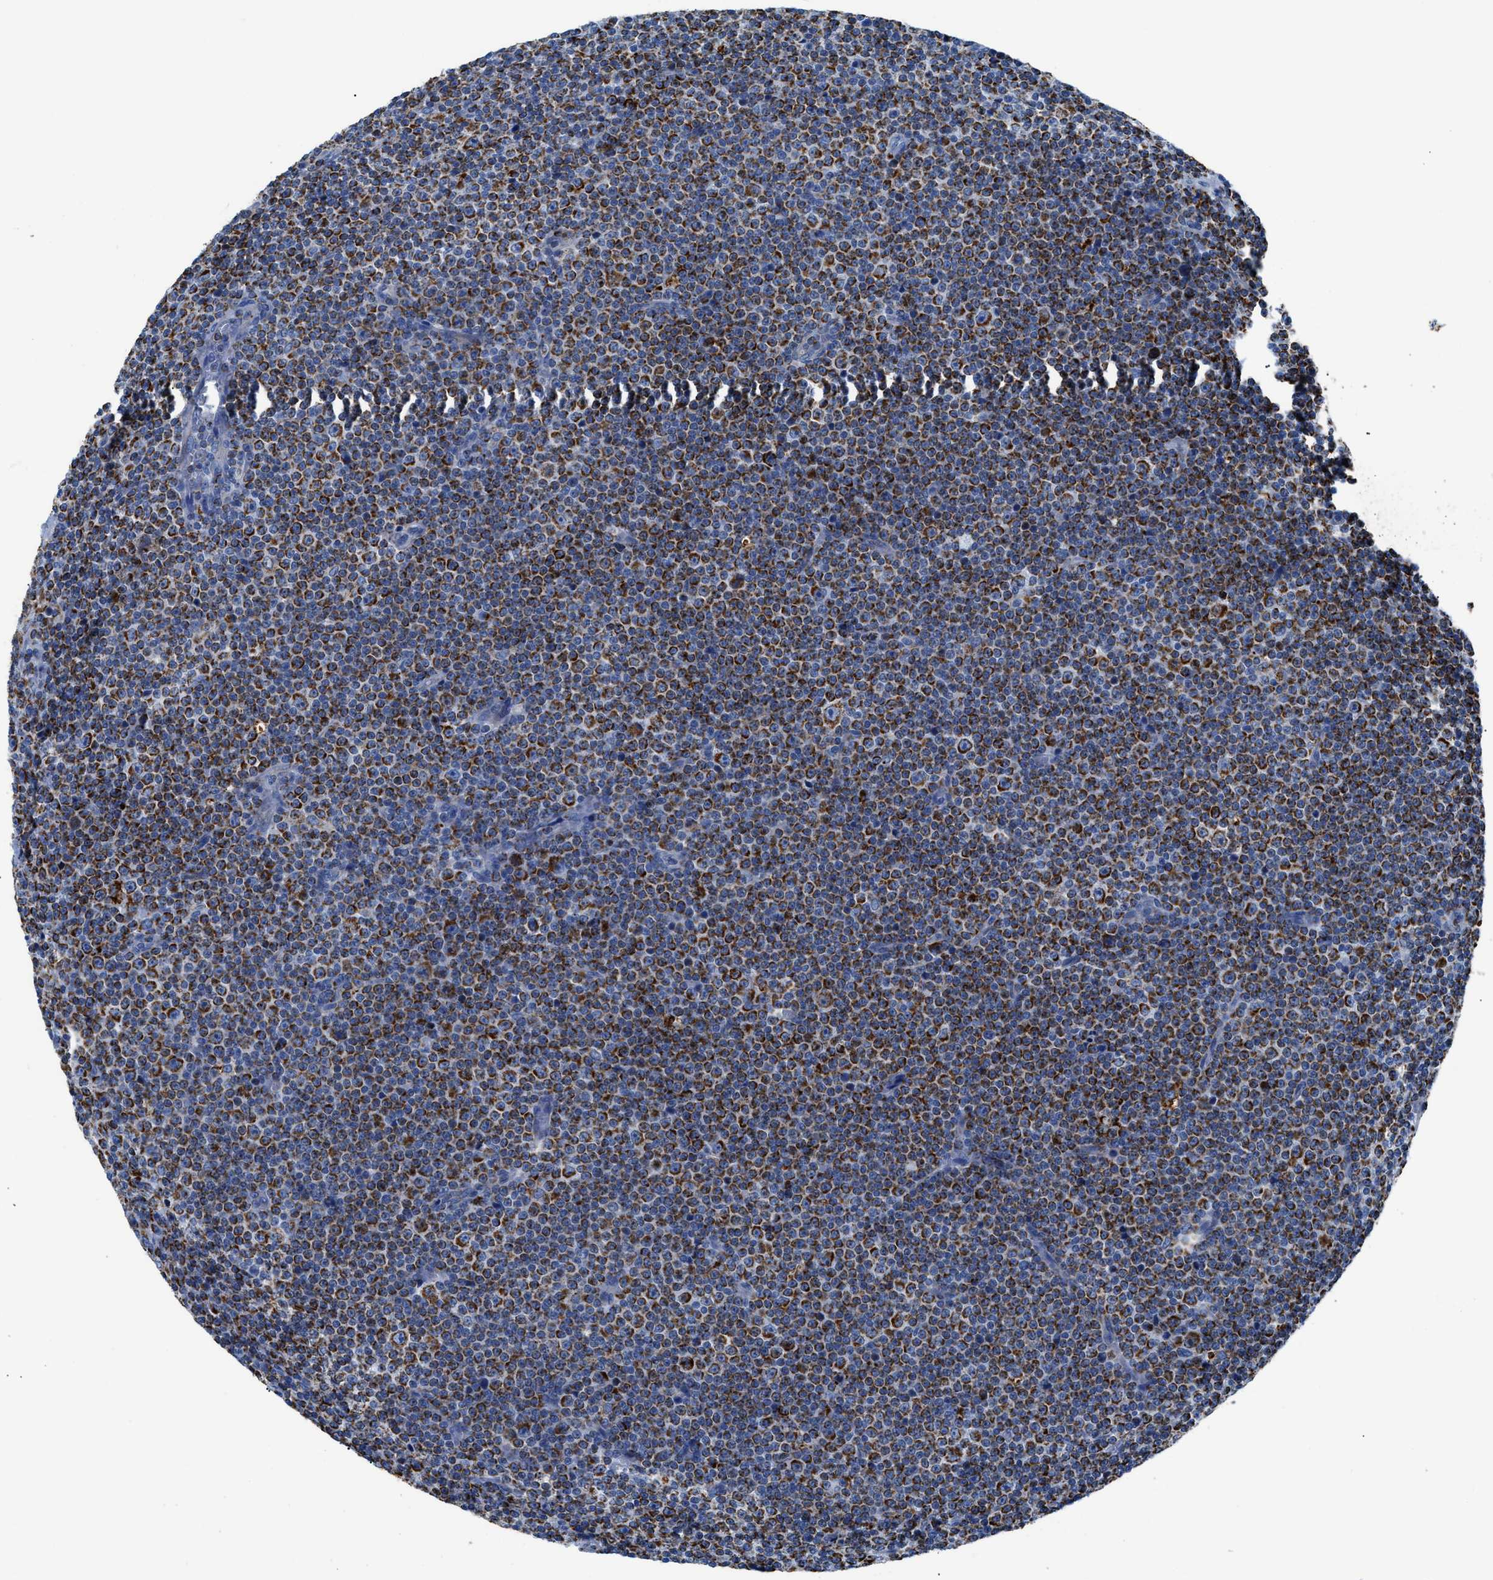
{"staining": {"intensity": "strong", "quantity": ">75%", "location": "cytoplasmic/membranous"}, "tissue": "lymphoma", "cell_type": "Tumor cells", "image_type": "cancer", "snomed": [{"axis": "morphology", "description": "Malignant lymphoma, non-Hodgkin's type, Low grade"}, {"axis": "topography", "description": "Lymph node"}], "caption": "Immunohistochemistry of malignant lymphoma, non-Hodgkin's type (low-grade) displays high levels of strong cytoplasmic/membranous expression in approximately >75% of tumor cells.", "gene": "ZDHHC3", "patient": {"sex": "female", "age": 67}}